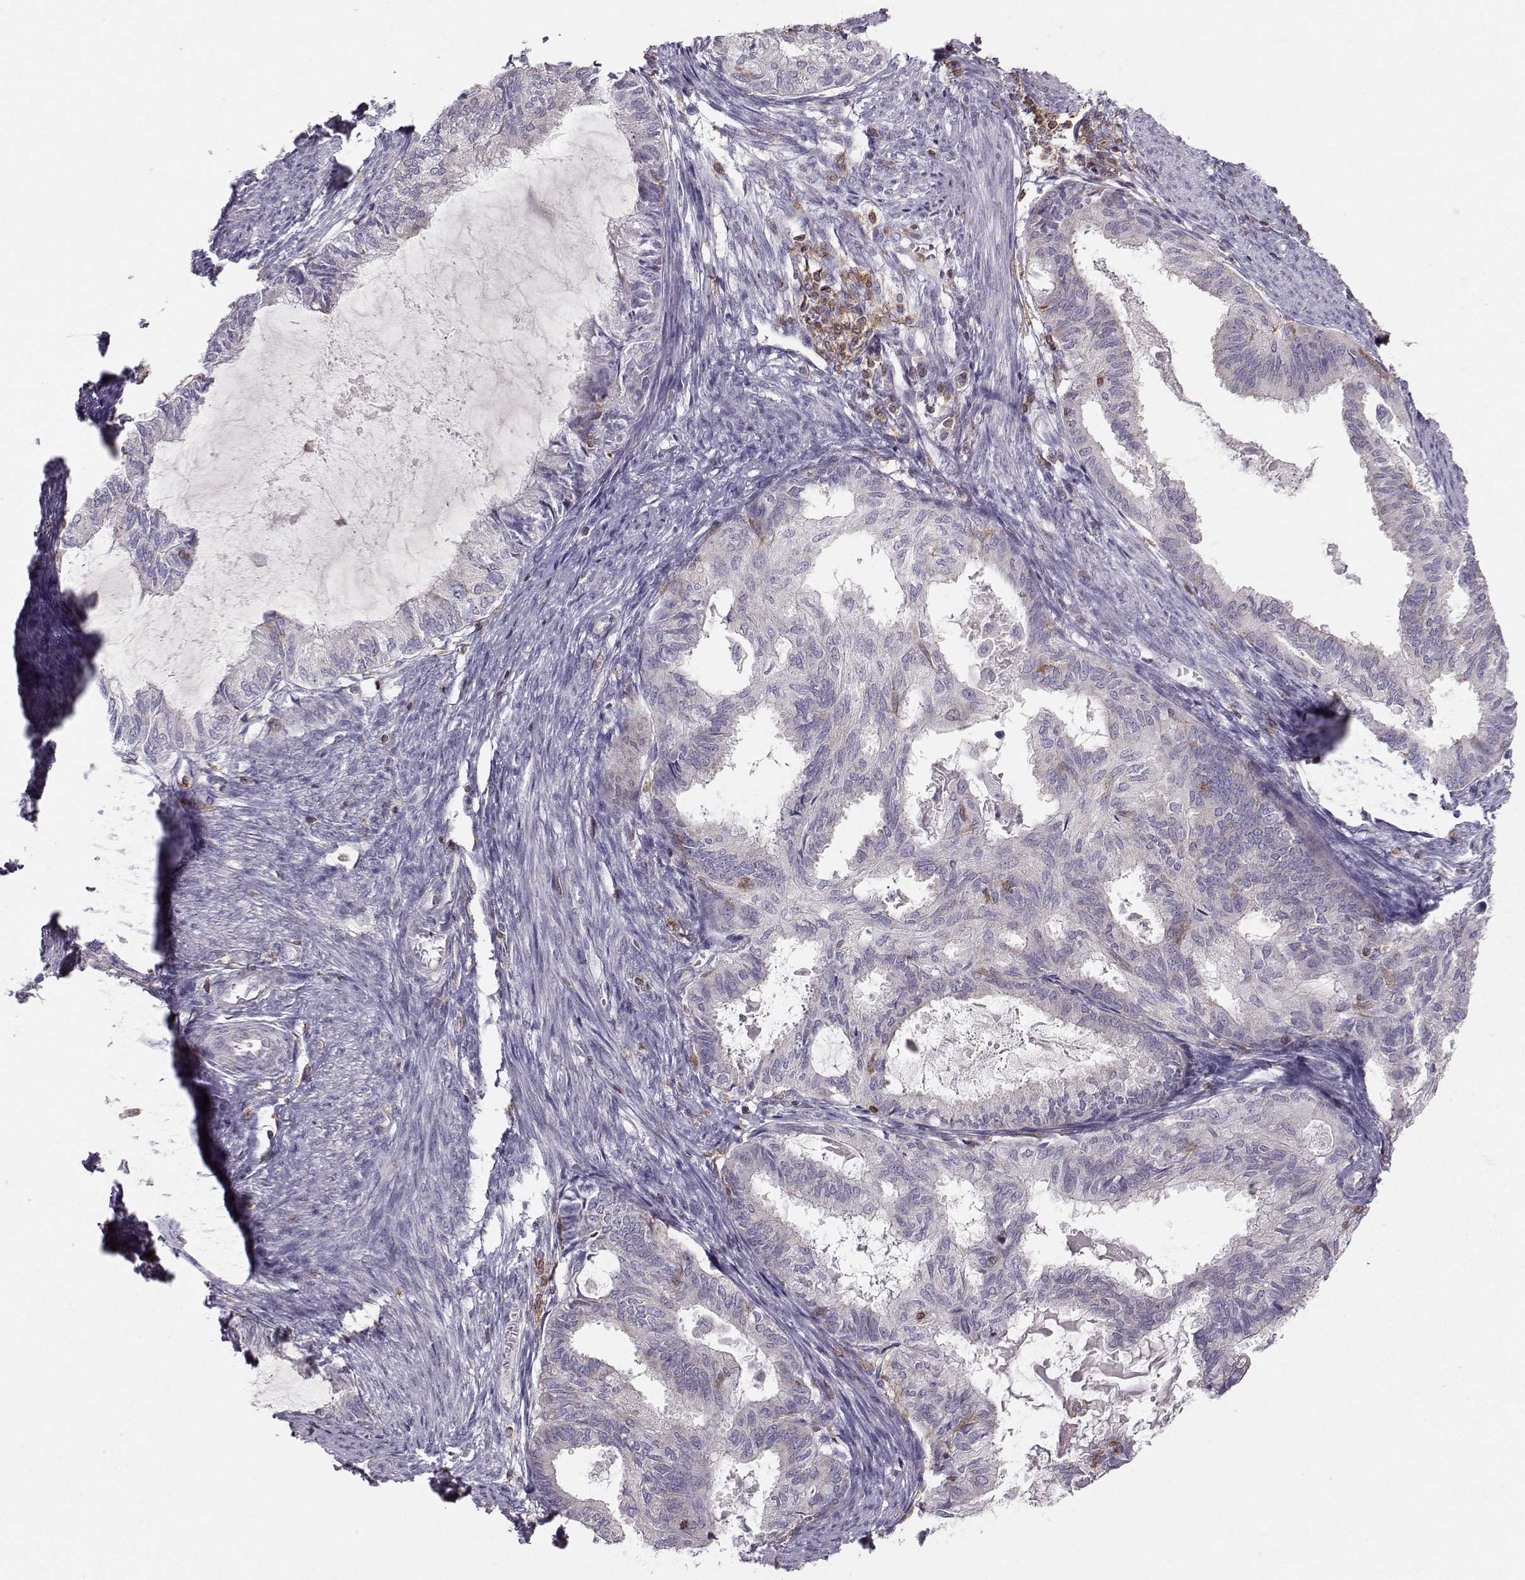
{"staining": {"intensity": "negative", "quantity": "none", "location": "none"}, "tissue": "endometrial cancer", "cell_type": "Tumor cells", "image_type": "cancer", "snomed": [{"axis": "morphology", "description": "Adenocarcinoma, NOS"}, {"axis": "topography", "description": "Endometrium"}], "caption": "This photomicrograph is of adenocarcinoma (endometrial) stained with immunohistochemistry (IHC) to label a protein in brown with the nuclei are counter-stained blue. There is no positivity in tumor cells.", "gene": "ZBTB32", "patient": {"sex": "female", "age": 86}}